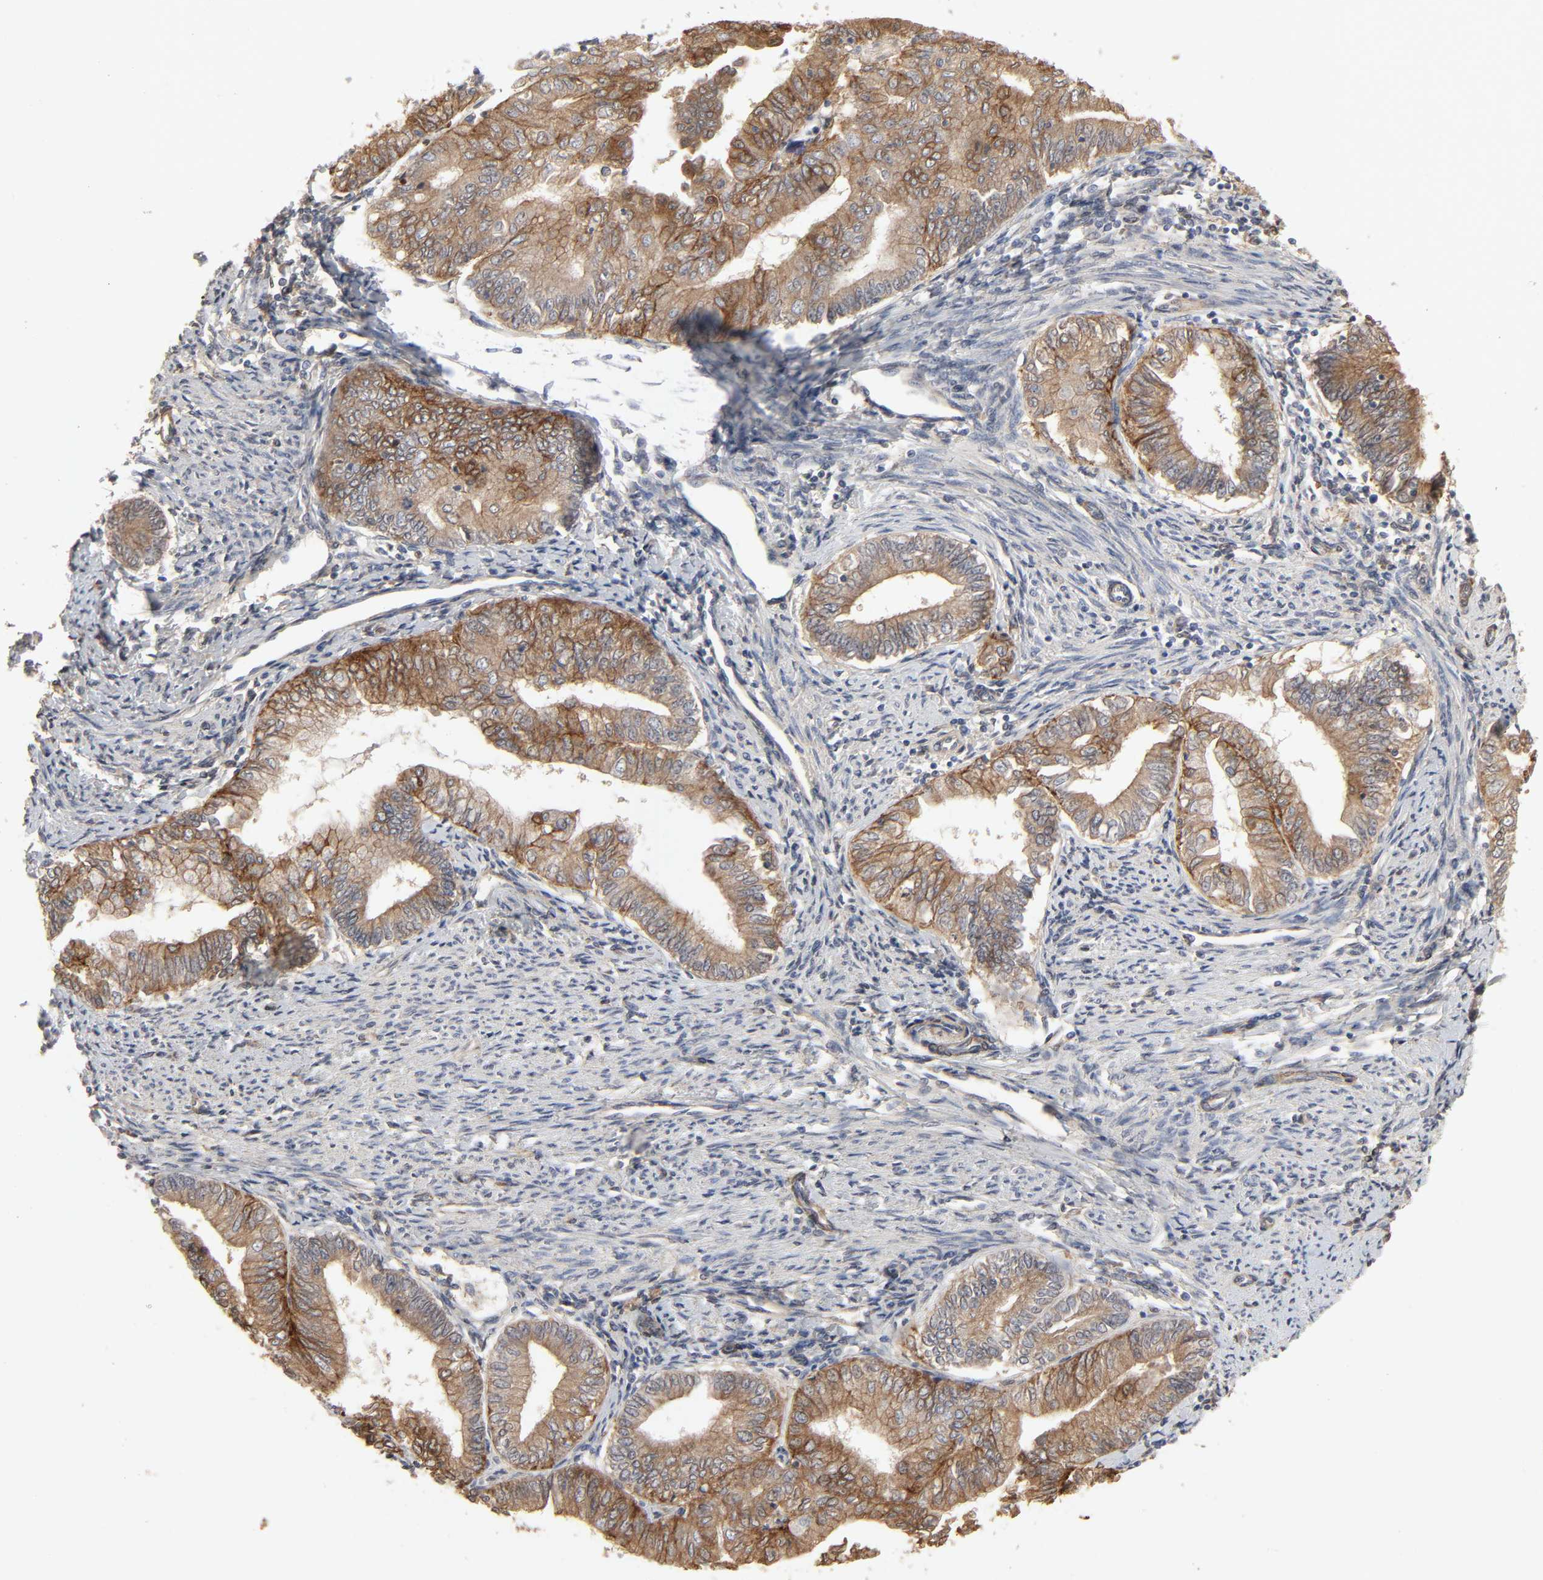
{"staining": {"intensity": "moderate", "quantity": "25%-75%", "location": "cytoplasmic/membranous"}, "tissue": "endometrial cancer", "cell_type": "Tumor cells", "image_type": "cancer", "snomed": [{"axis": "morphology", "description": "Adenocarcinoma, NOS"}, {"axis": "topography", "description": "Endometrium"}], "caption": "IHC staining of endometrial cancer, which exhibits medium levels of moderate cytoplasmic/membranous positivity in approximately 25%-75% of tumor cells indicating moderate cytoplasmic/membranous protein staining. The staining was performed using DAB (3,3'-diaminobenzidine) (brown) for protein detection and nuclei were counterstained in hematoxylin (blue).", "gene": "NDRG2", "patient": {"sex": "female", "age": 66}}